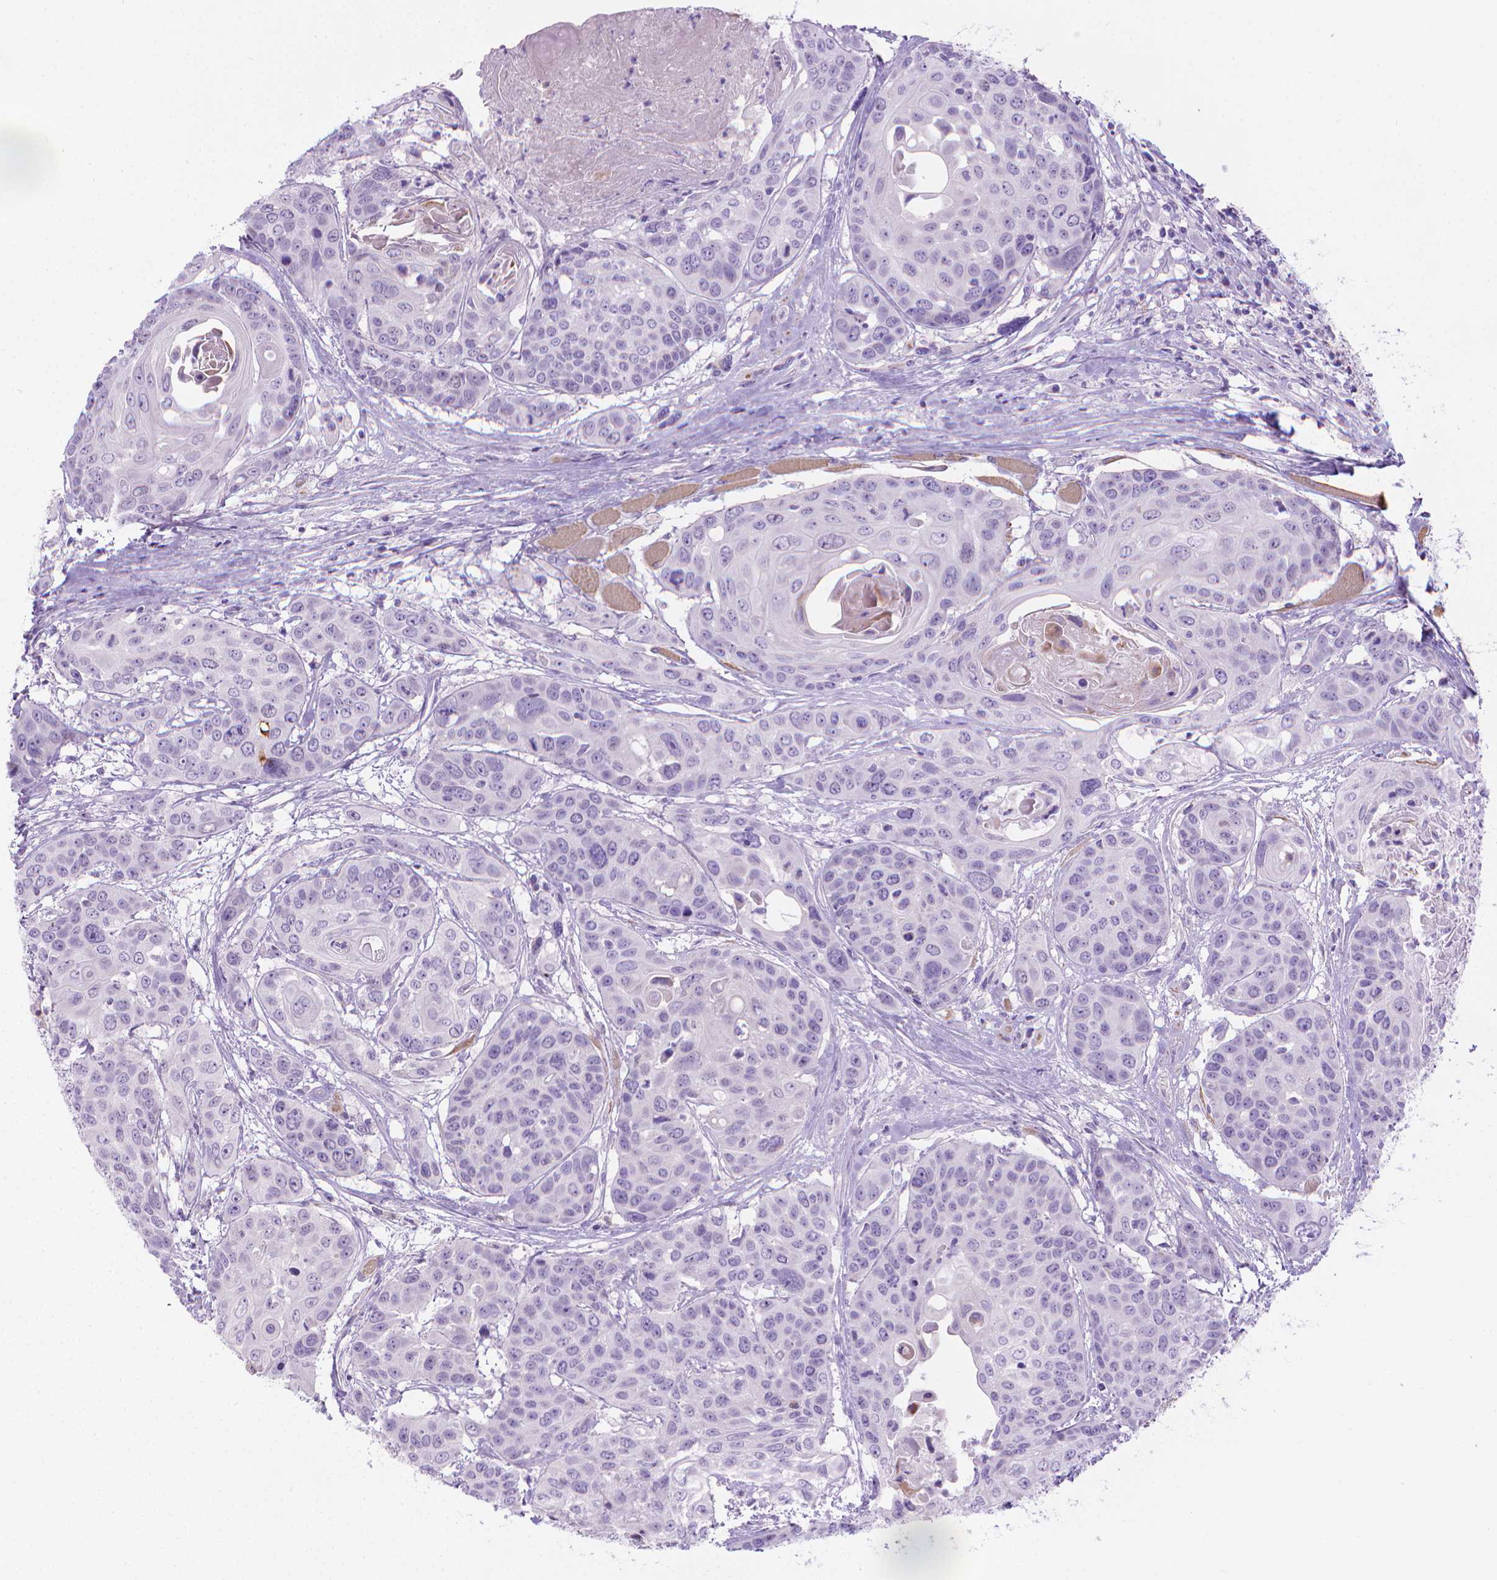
{"staining": {"intensity": "negative", "quantity": "none", "location": "none"}, "tissue": "head and neck cancer", "cell_type": "Tumor cells", "image_type": "cancer", "snomed": [{"axis": "morphology", "description": "Squamous cell carcinoma, NOS"}, {"axis": "topography", "description": "Oral tissue"}, {"axis": "topography", "description": "Head-Neck"}], "caption": "High power microscopy histopathology image of an immunohistochemistry image of head and neck cancer, revealing no significant positivity in tumor cells.", "gene": "SPAG6", "patient": {"sex": "male", "age": 56}}